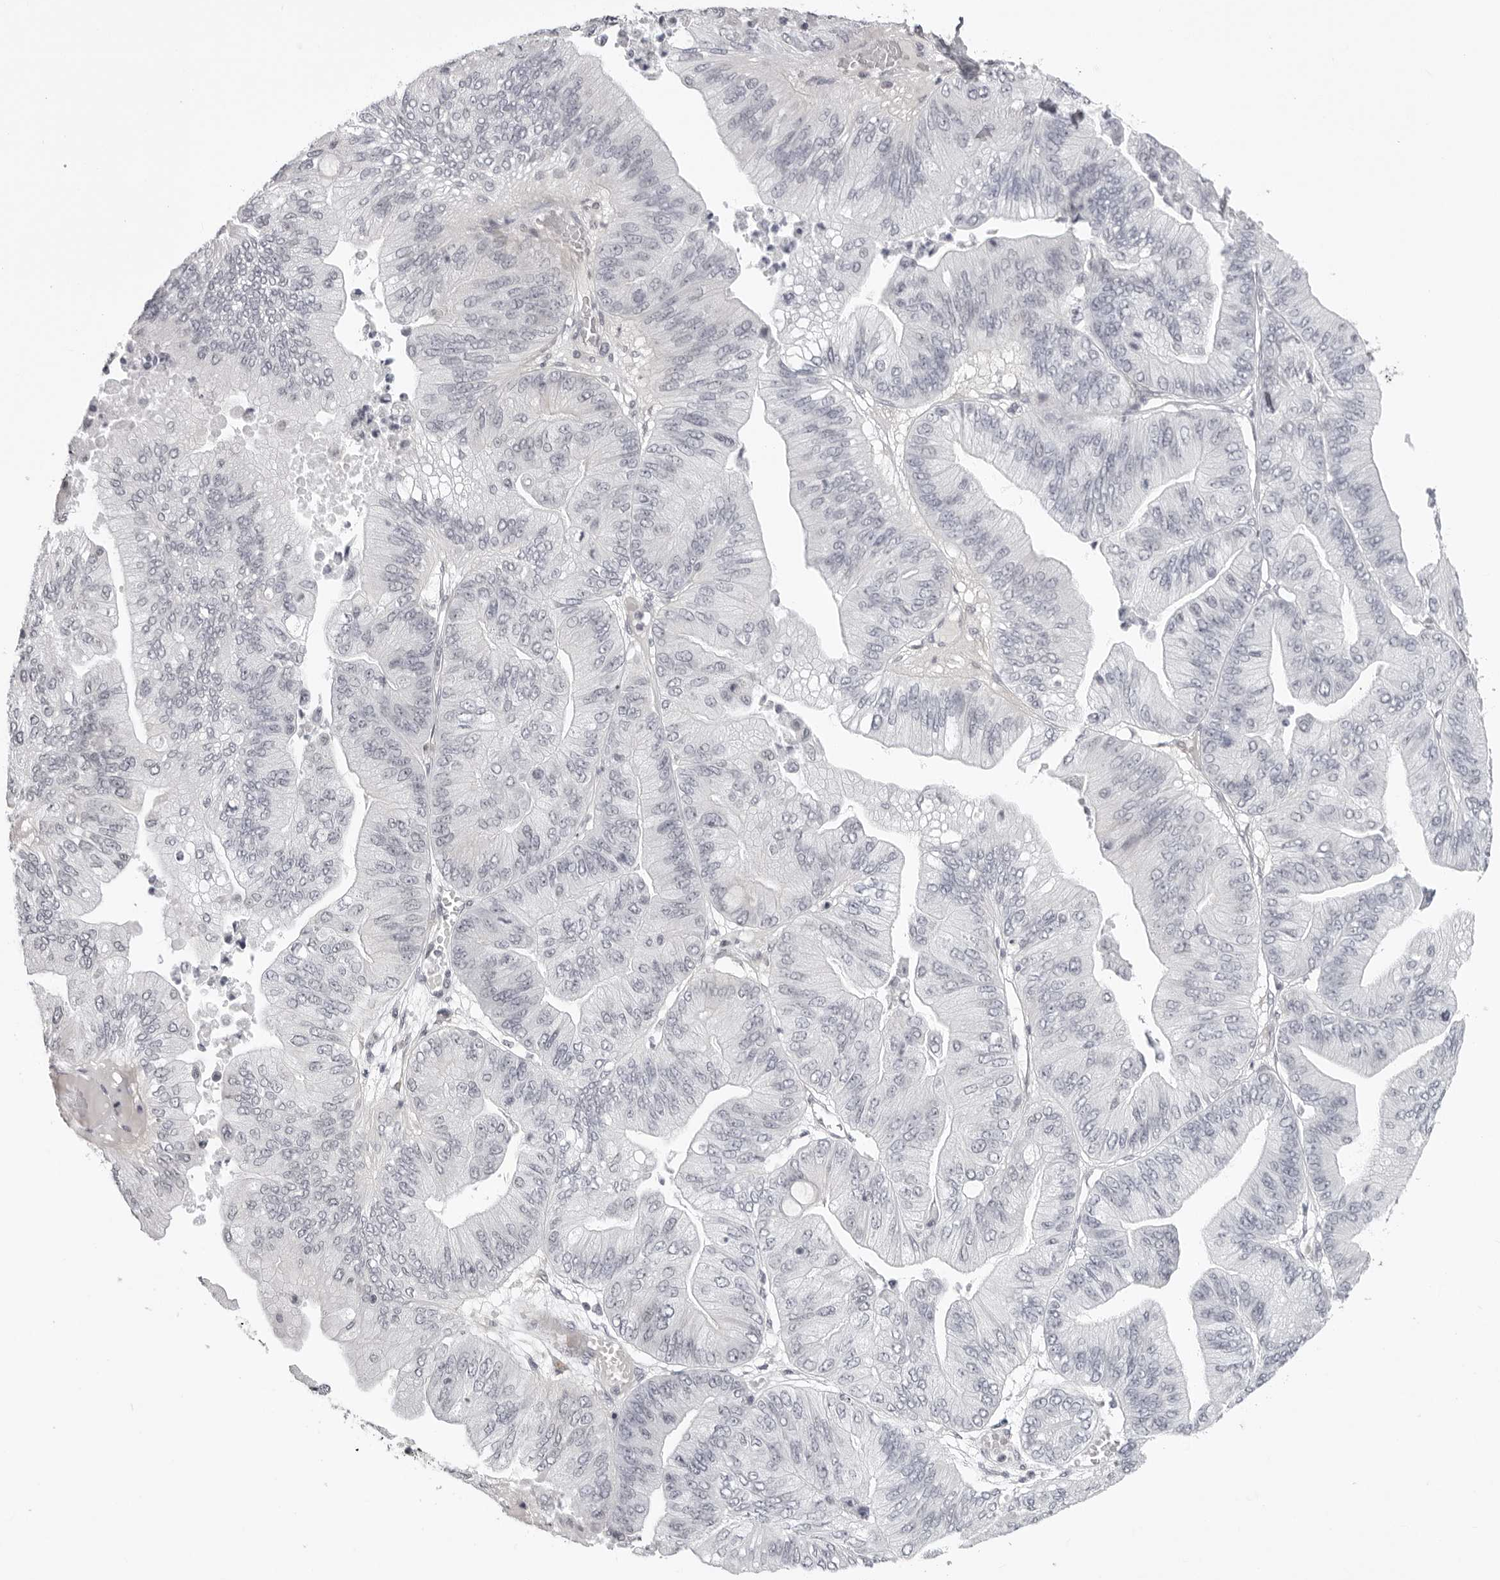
{"staining": {"intensity": "moderate", "quantity": "<25%", "location": "cytoplasmic/membranous"}, "tissue": "ovarian cancer", "cell_type": "Tumor cells", "image_type": "cancer", "snomed": [{"axis": "morphology", "description": "Cystadenocarcinoma, mucinous, NOS"}, {"axis": "topography", "description": "Ovary"}], "caption": "Brown immunohistochemical staining in mucinous cystadenocarcinoma (ovarian) exhibits moderate cytoplasmic/membranous expression in approximately <25% of tumor cells.", "gene": "SUGCT", "patient": {"sex": "female", "age": 61}}